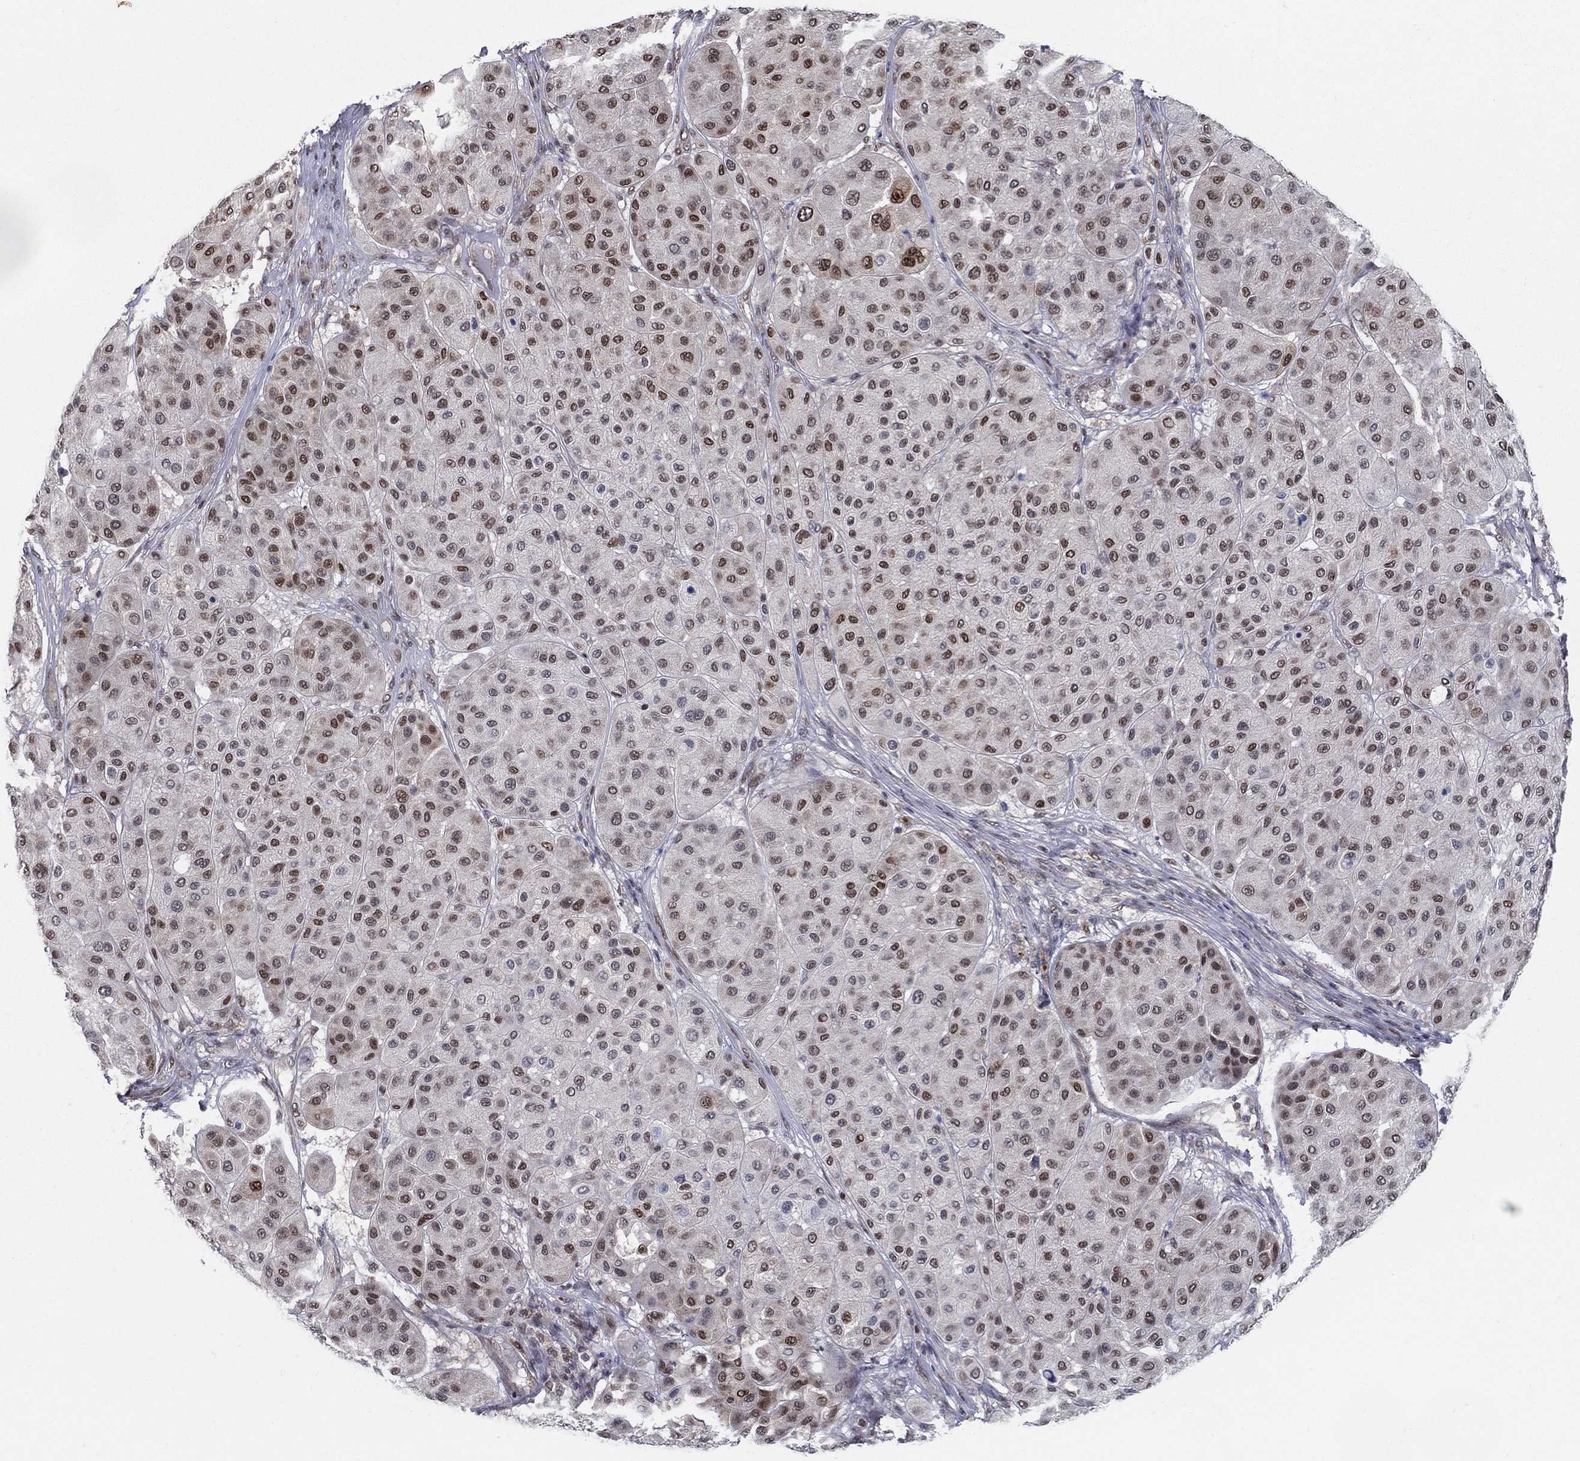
{"staining": {"intensity": "strong", "quantity": "25%-75%", "location": "nuclear"}, "tissue": "melanoma", "cell_type": "Tumor cells", "image_type": "cancer", "snomed": [{"axis": "morphology", "description": "Malignant melanoma, Metastatic site"}, {"axis": "topography", "description": "Smooth muscle"}], "caption": "Human malignant melanoma (metastatic site) stained with a brown dye reveals strong nuclear positive staining in about 25%-75% of tumor cells.", "gene": "CENPE", "patient": {"sex": "male", "age": 41}}